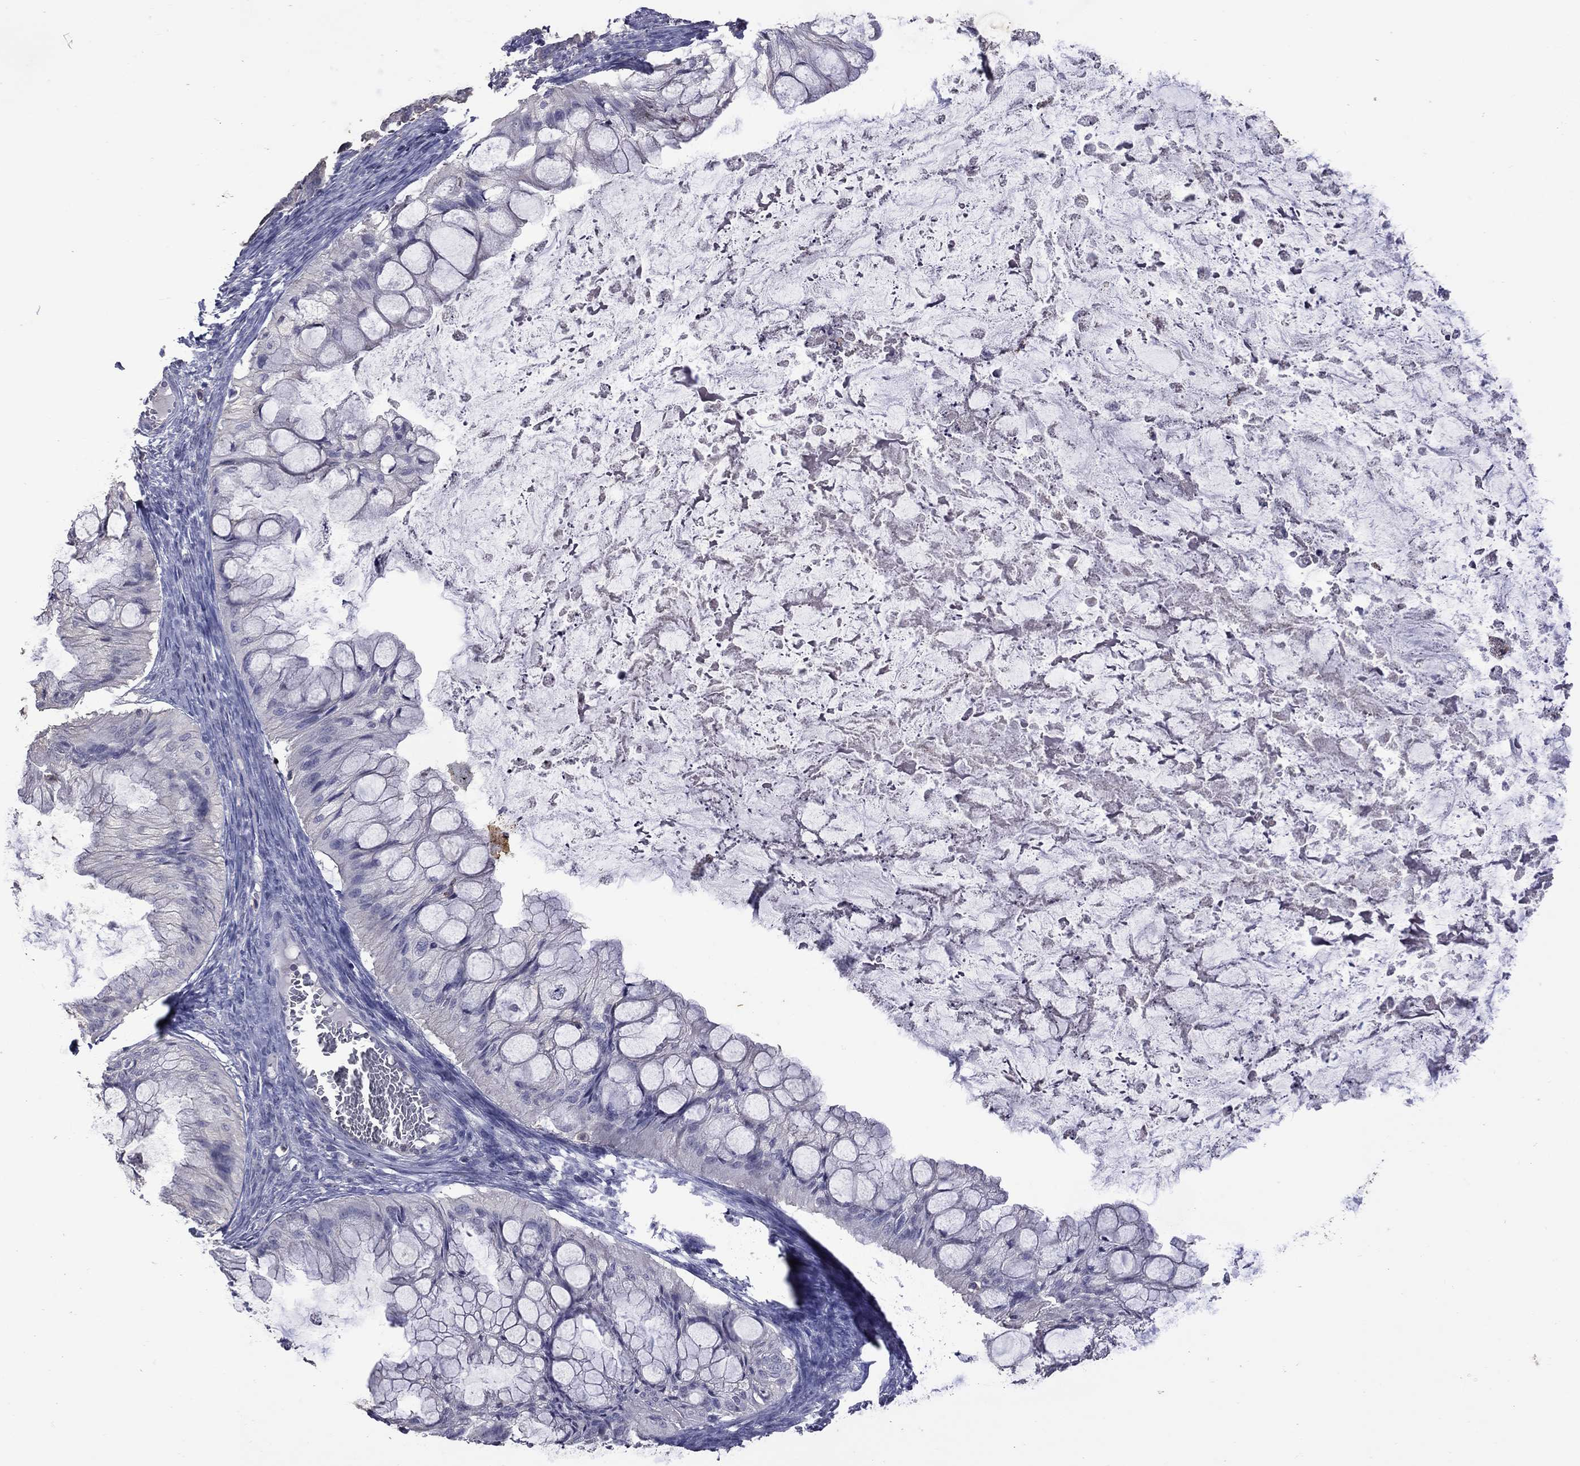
{"staining": {"intensity": "negative", "quantity": "none", "location": "none"}, "tissue": "ovarian cancer", "cell_type": "Tumor cells", "image_type": "cancer", "snomed": [{"axis": "morphology", "description": "Cystadenocarcinoma, mucinous, NOS"}, {"axis": "topography", "description": "Ovary"}], "caption": "A micrograph of mucinous cystadenocarcinoma (ovarian) stained for a protein exhibits no brown staining in tumor cells.", "gene": "IPCEF1", "patient": {"sex": "female", "age": 57}}